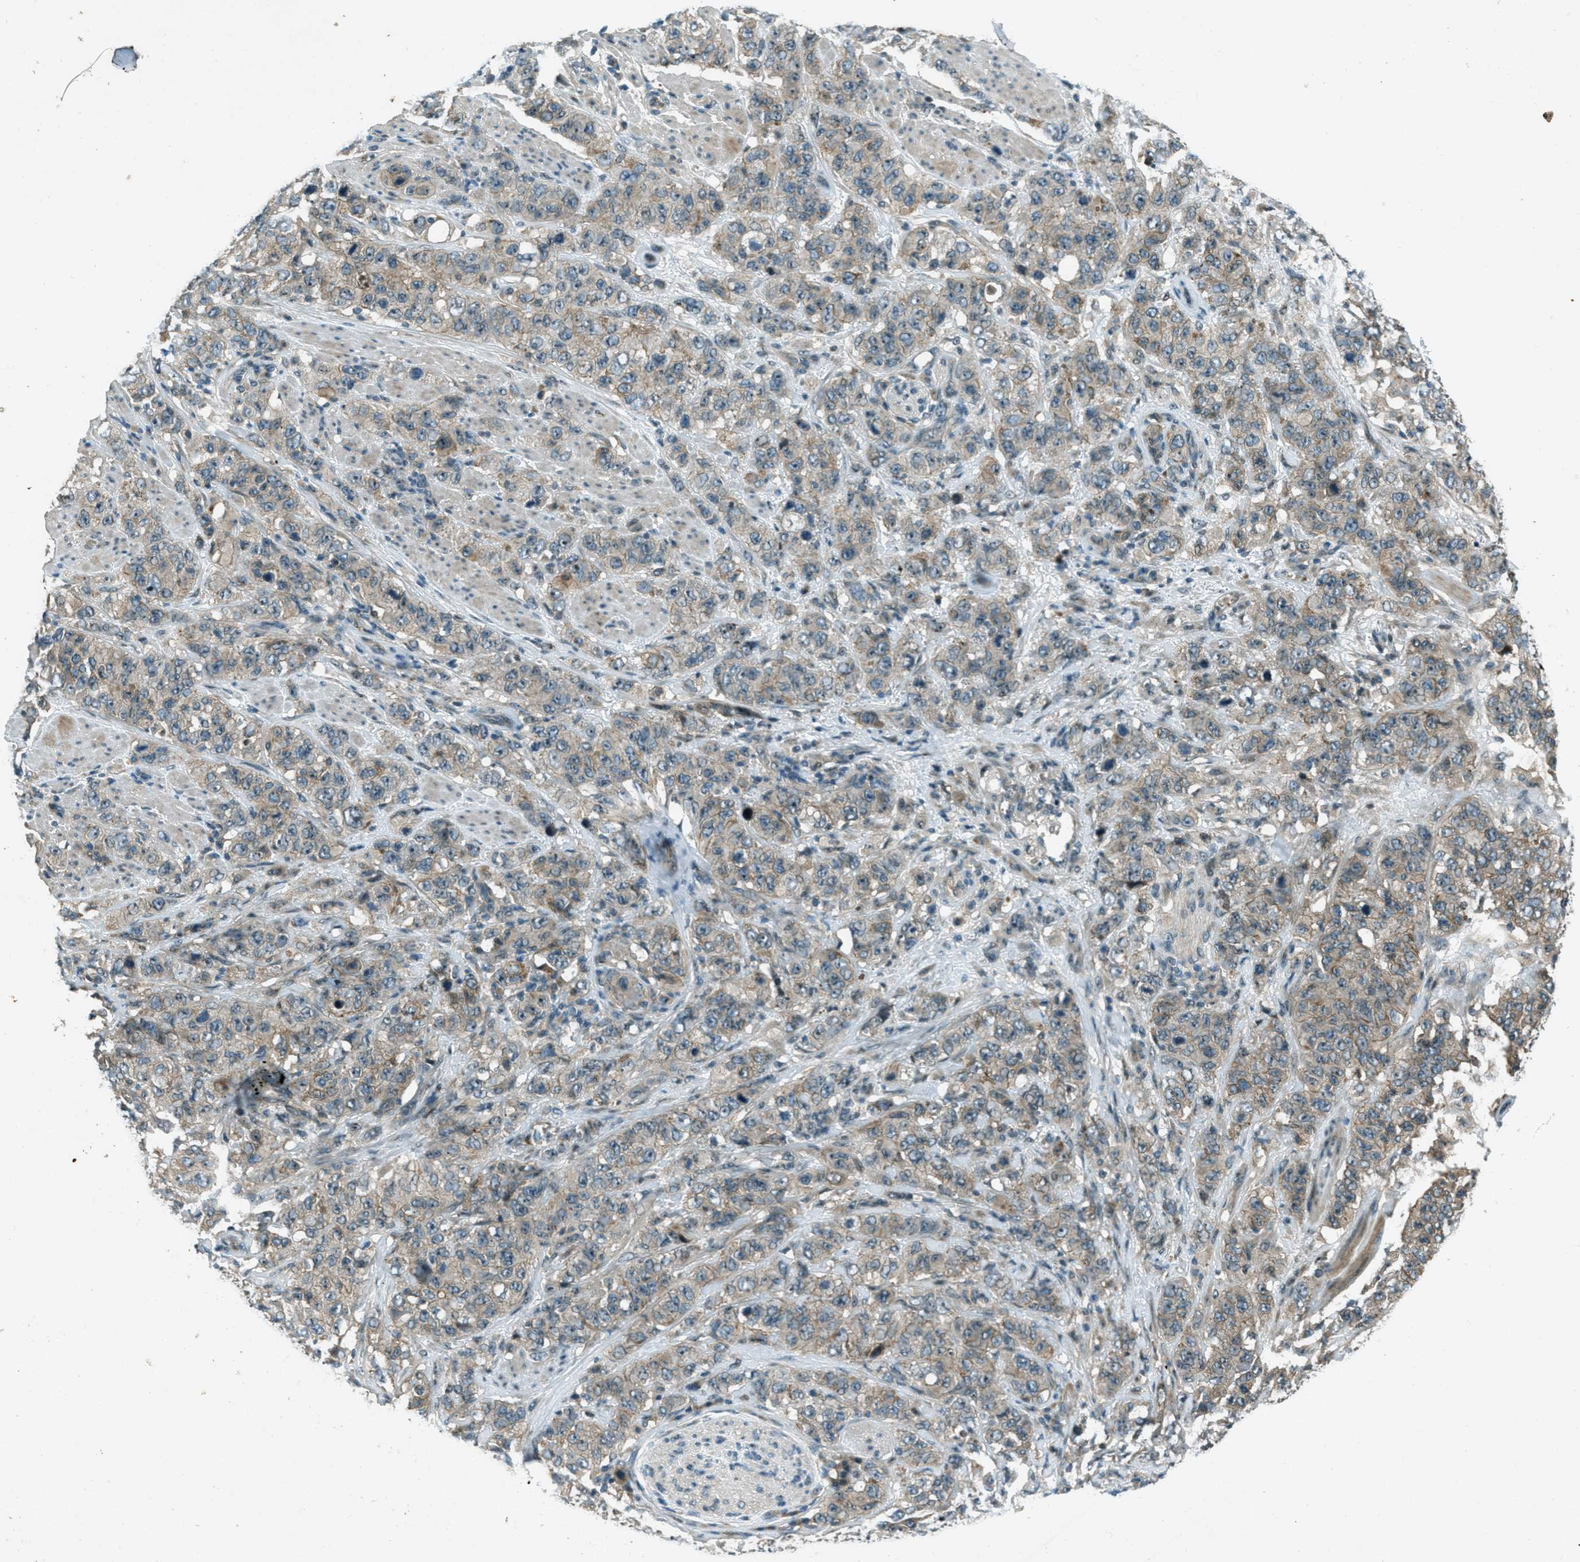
{"staining": {"intensity": "weak", "quantity": "25%-75%", "location": "cytoplasmic/membranous"}, "tissue": "stomach cancer", "cell_type": "Tumor cells", "image_type": "cancer", "snomed": [{"axis": "morphology", "description": "Adenocarcinoma, NOS"}, {"axis": "topography", "description": "Stomach"}], "caption": "High-power microscopy captured an immunohistochemistry photomicrograph of stomach adenocarcinoma, revealing weak cytoplasmic/membranous staining in about 25%-75% of tumor cells.", "gene": "STK11", "patient": {"sex": "male", "age": 48}}